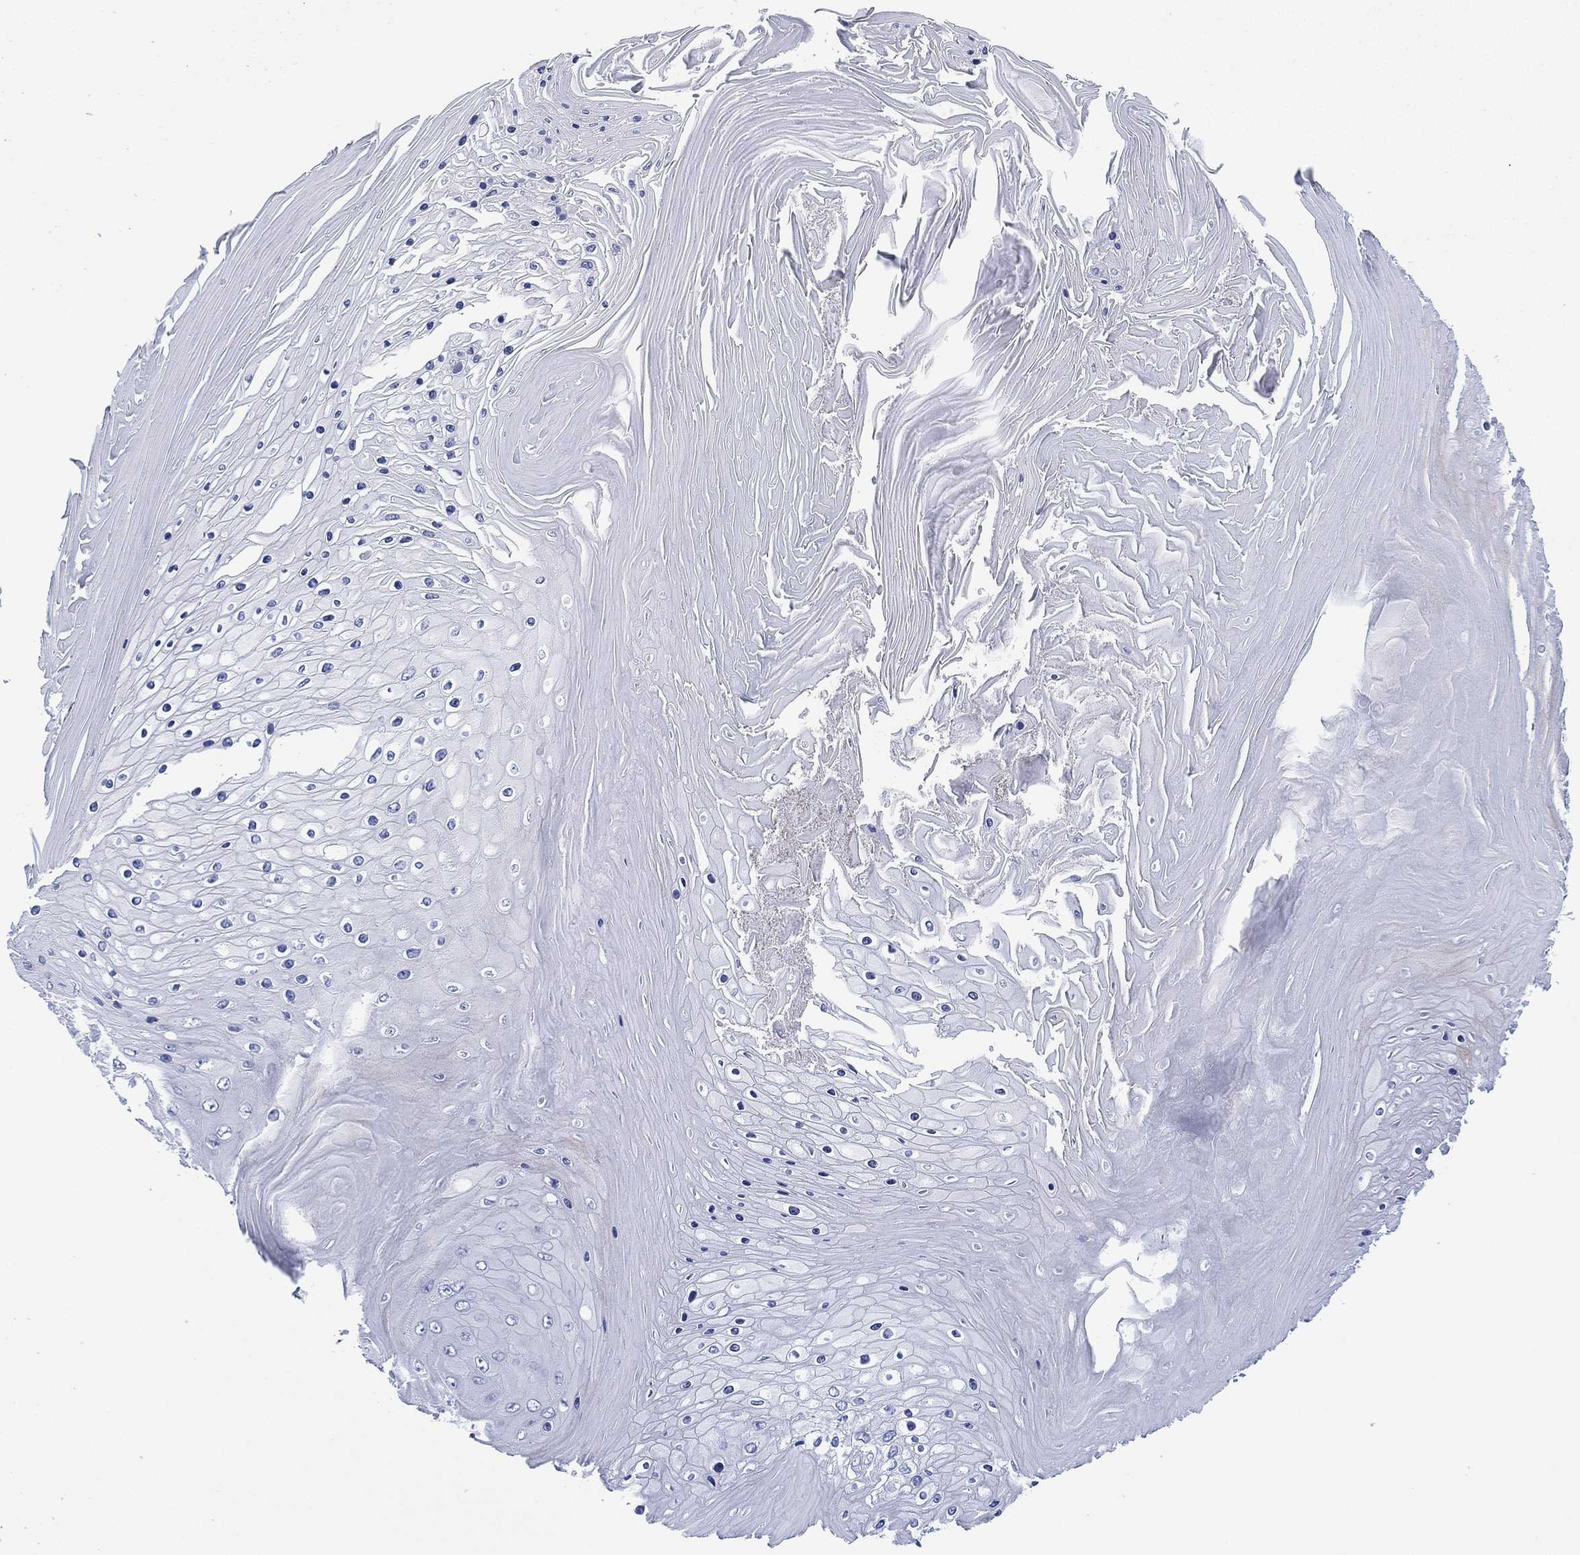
{"staining": {"intensity": "negative", "quantity": "none", "location": "none"}, "tissue": "skin cancer", "cell_type": "Tumor cells", "image_type": "cancer", "snomed": [{"axis": "morphology", "description": "Squamous cell carcinoma, NOS"}, {"axis": "topography", "description": "Skin"}], "caption": "An image of skin cancer (squamous cell carcinoma) stained for a protein displays no brown staining in tumor cells. (DAB immunohistochemistry (IHC), high magnification).", "gene": "SLC9C2", "patient": {"sex": "male", "age": 62}}